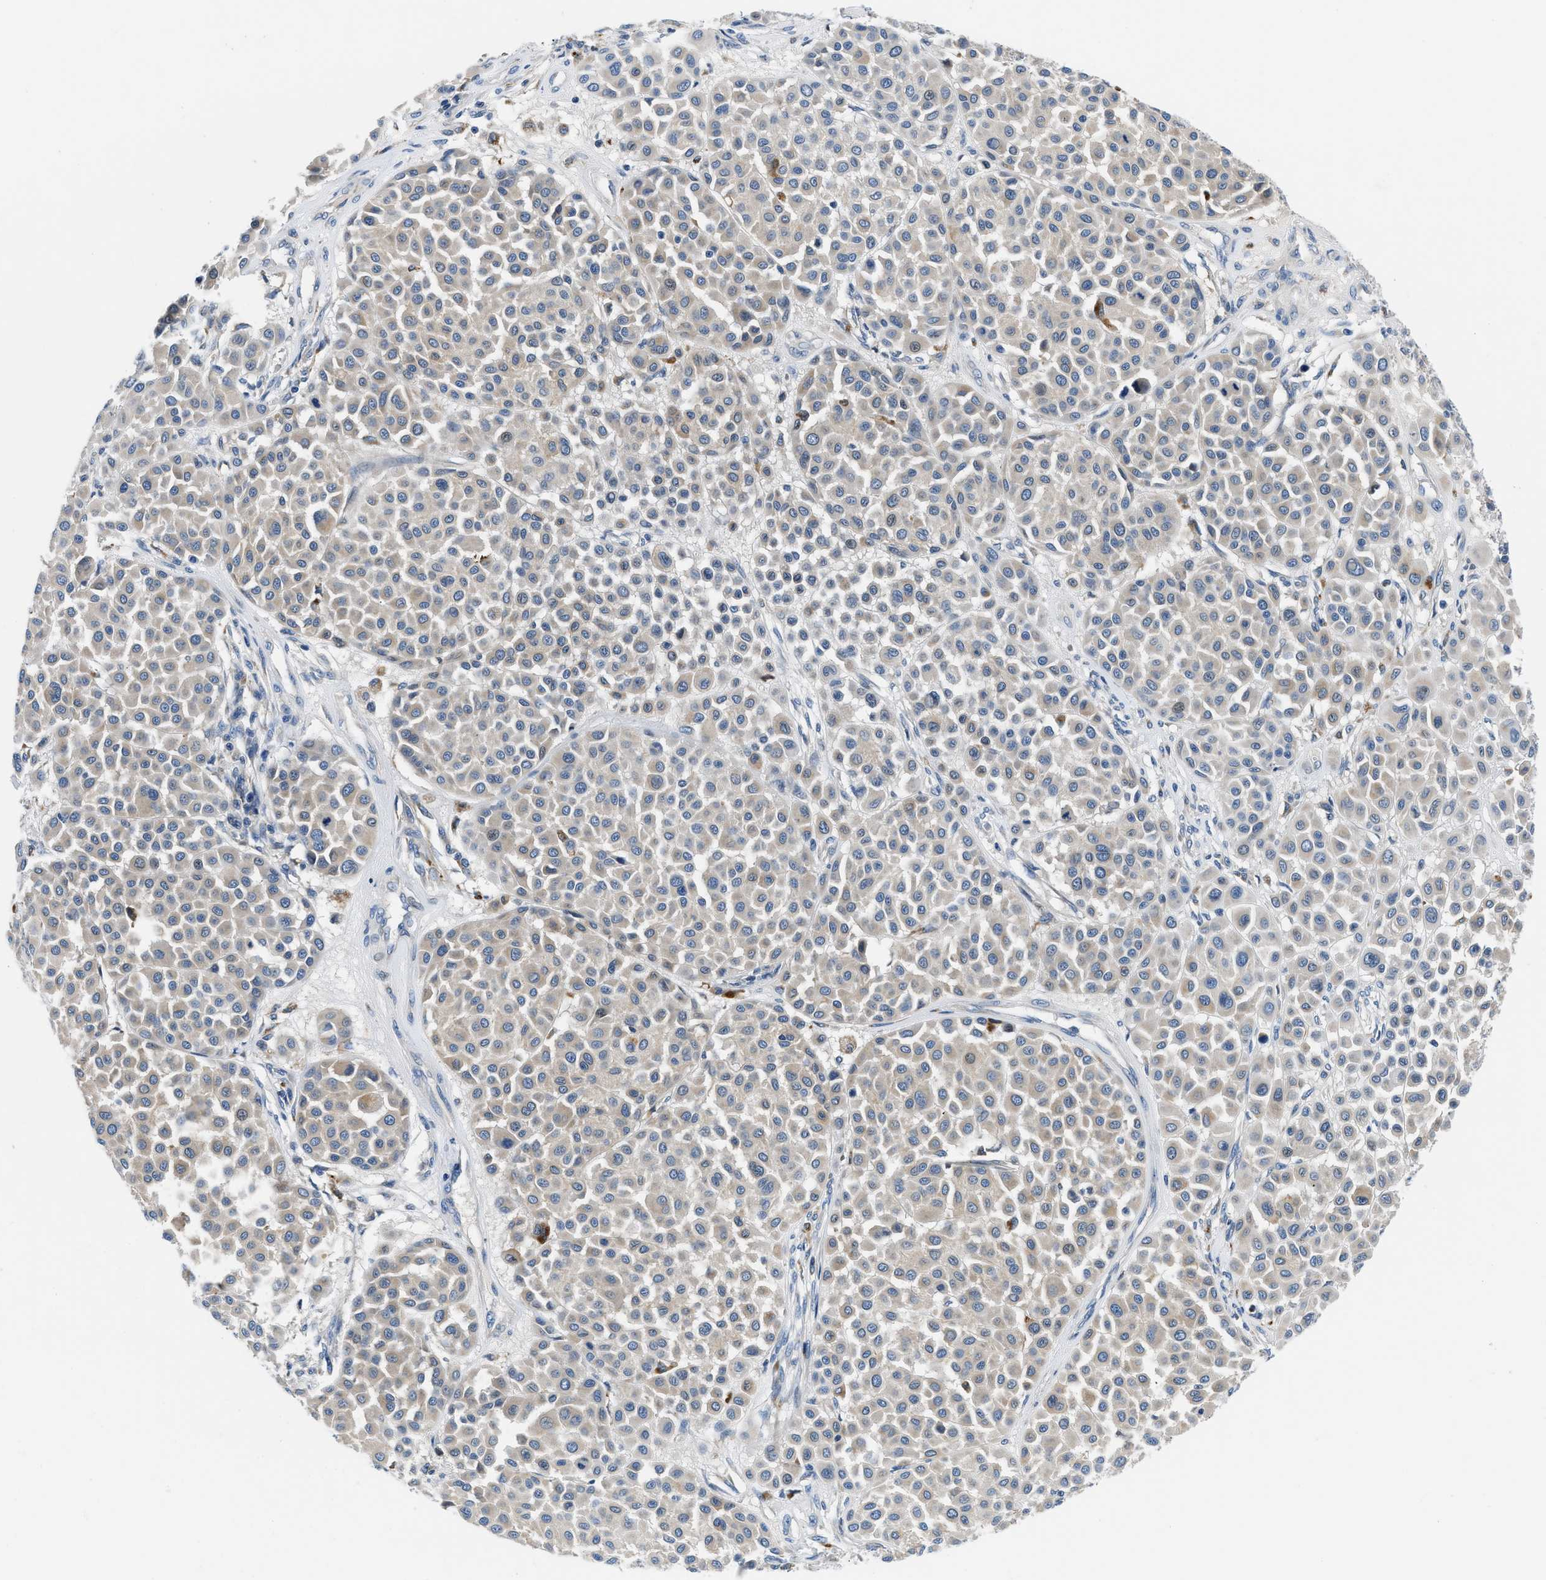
{"staining": {"intensity": "negative", "quantity": "none", "location": "none"}, "tissue": "melanoma", "cell_type": "Tumor cells", "image_type": "cancer", "snomed": [{"axis": "morphology", "description": "Malignant melanoma, Metastatic site"}, {"axis": "topography", "description": "Soft tissue"}], "caption": "Human malignant melanoma (metastatic site) stained for a protein using IHC demonstrates no positivity in tumor cells.", "gene": "ADGRE3", "patient": {"sex": "male", "age": 41}}